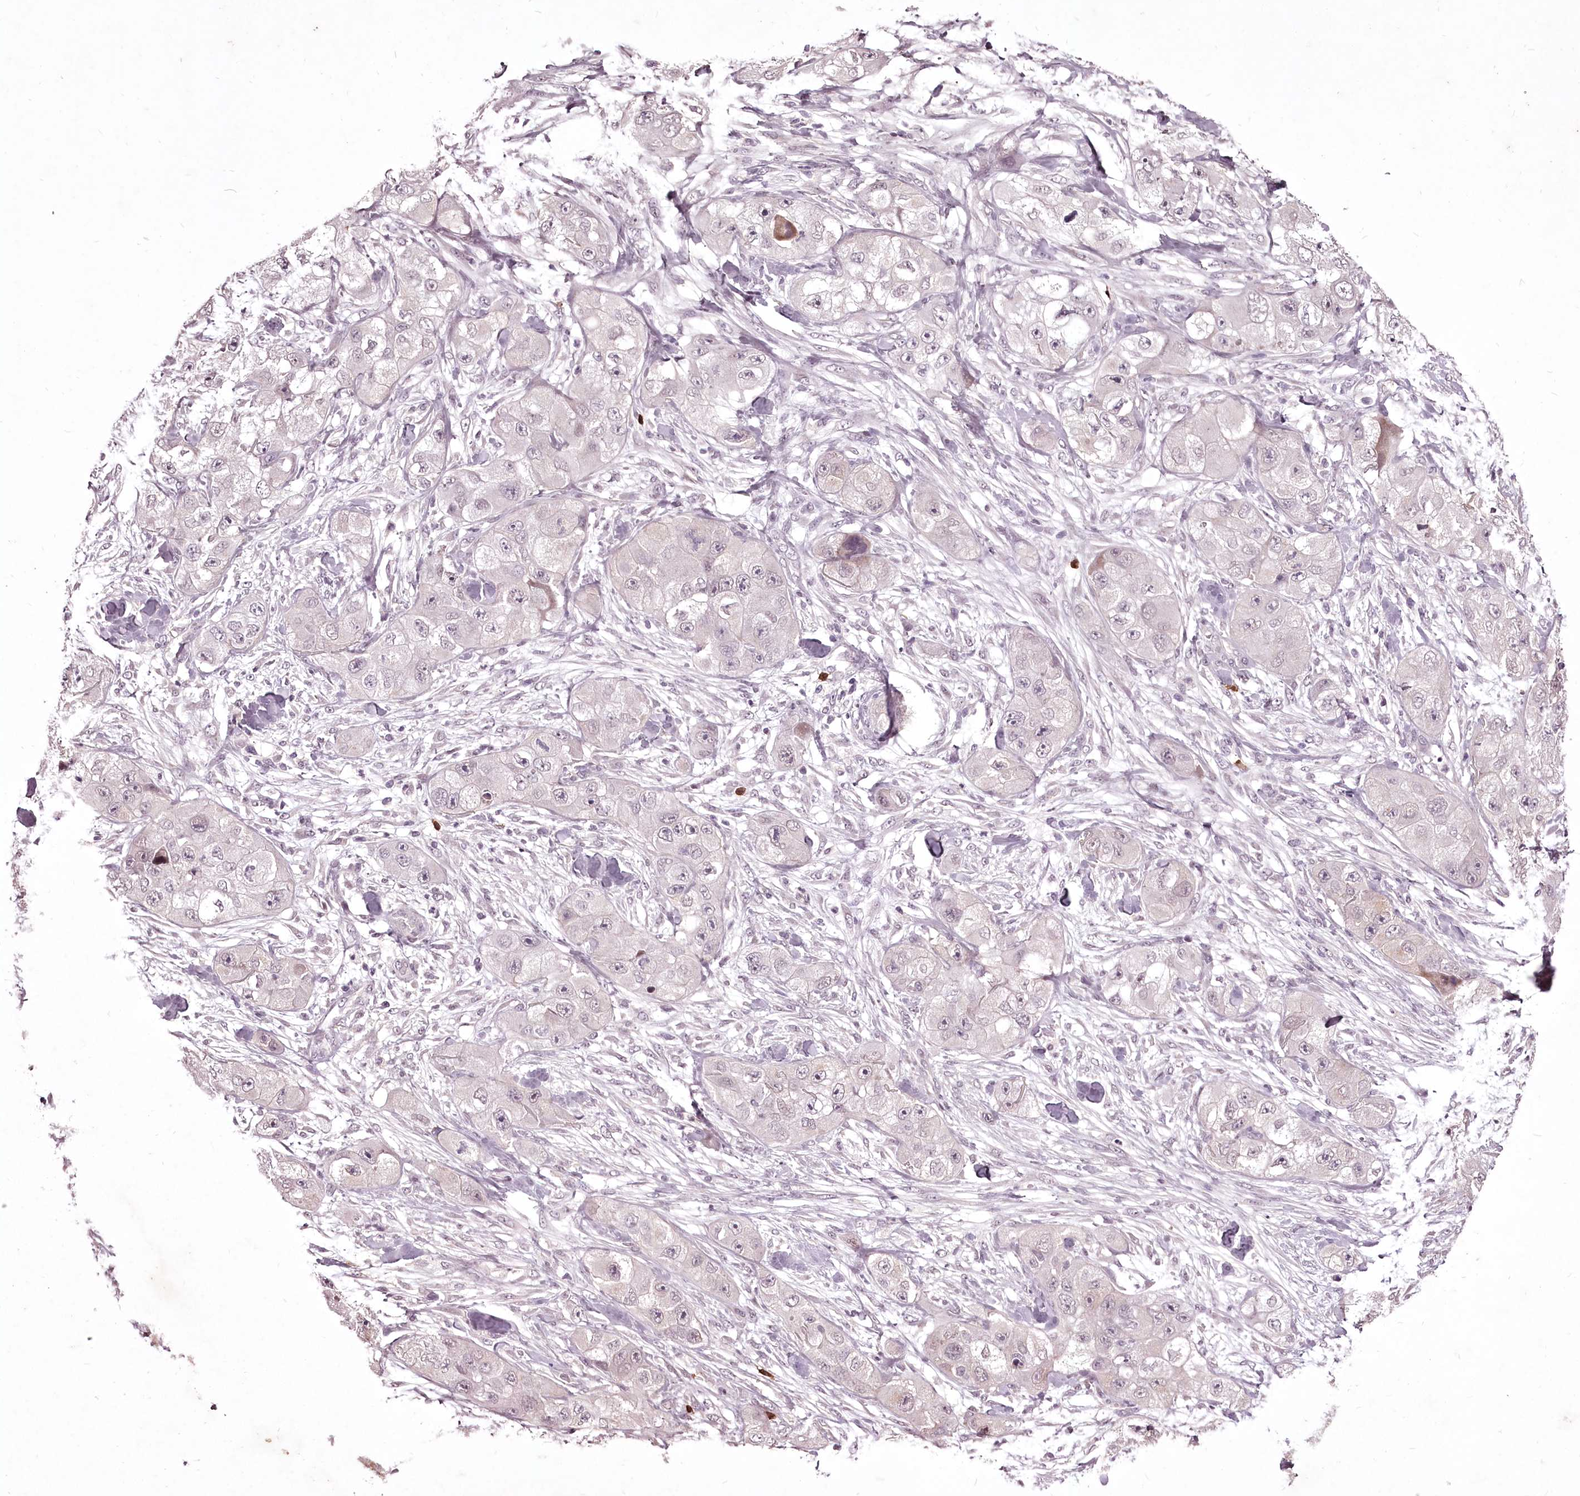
{"staining": {"intensity": "weak", "quantity": "<25%", "location": "nuclear"}, "tissue": "skin cancer", "cell_type": "Tumor cells", "image_type": "cancer", "snomed": [{"axis": "morphology", "description": "Squamous cell carcinoma, NOS"}, {"axis": "topography", "description": "Skin"}, {"axis": "topography", "description": "Subcutis"}], "caption": "Immunohistochemistry (IHC) micrograph of squamous cell carcinoma (skin) stained for a protein (brown), which exhibits no positivity in tumor cells.", "gene": "ADRA1D", "patient": {"sex": "male", "age": 73}}